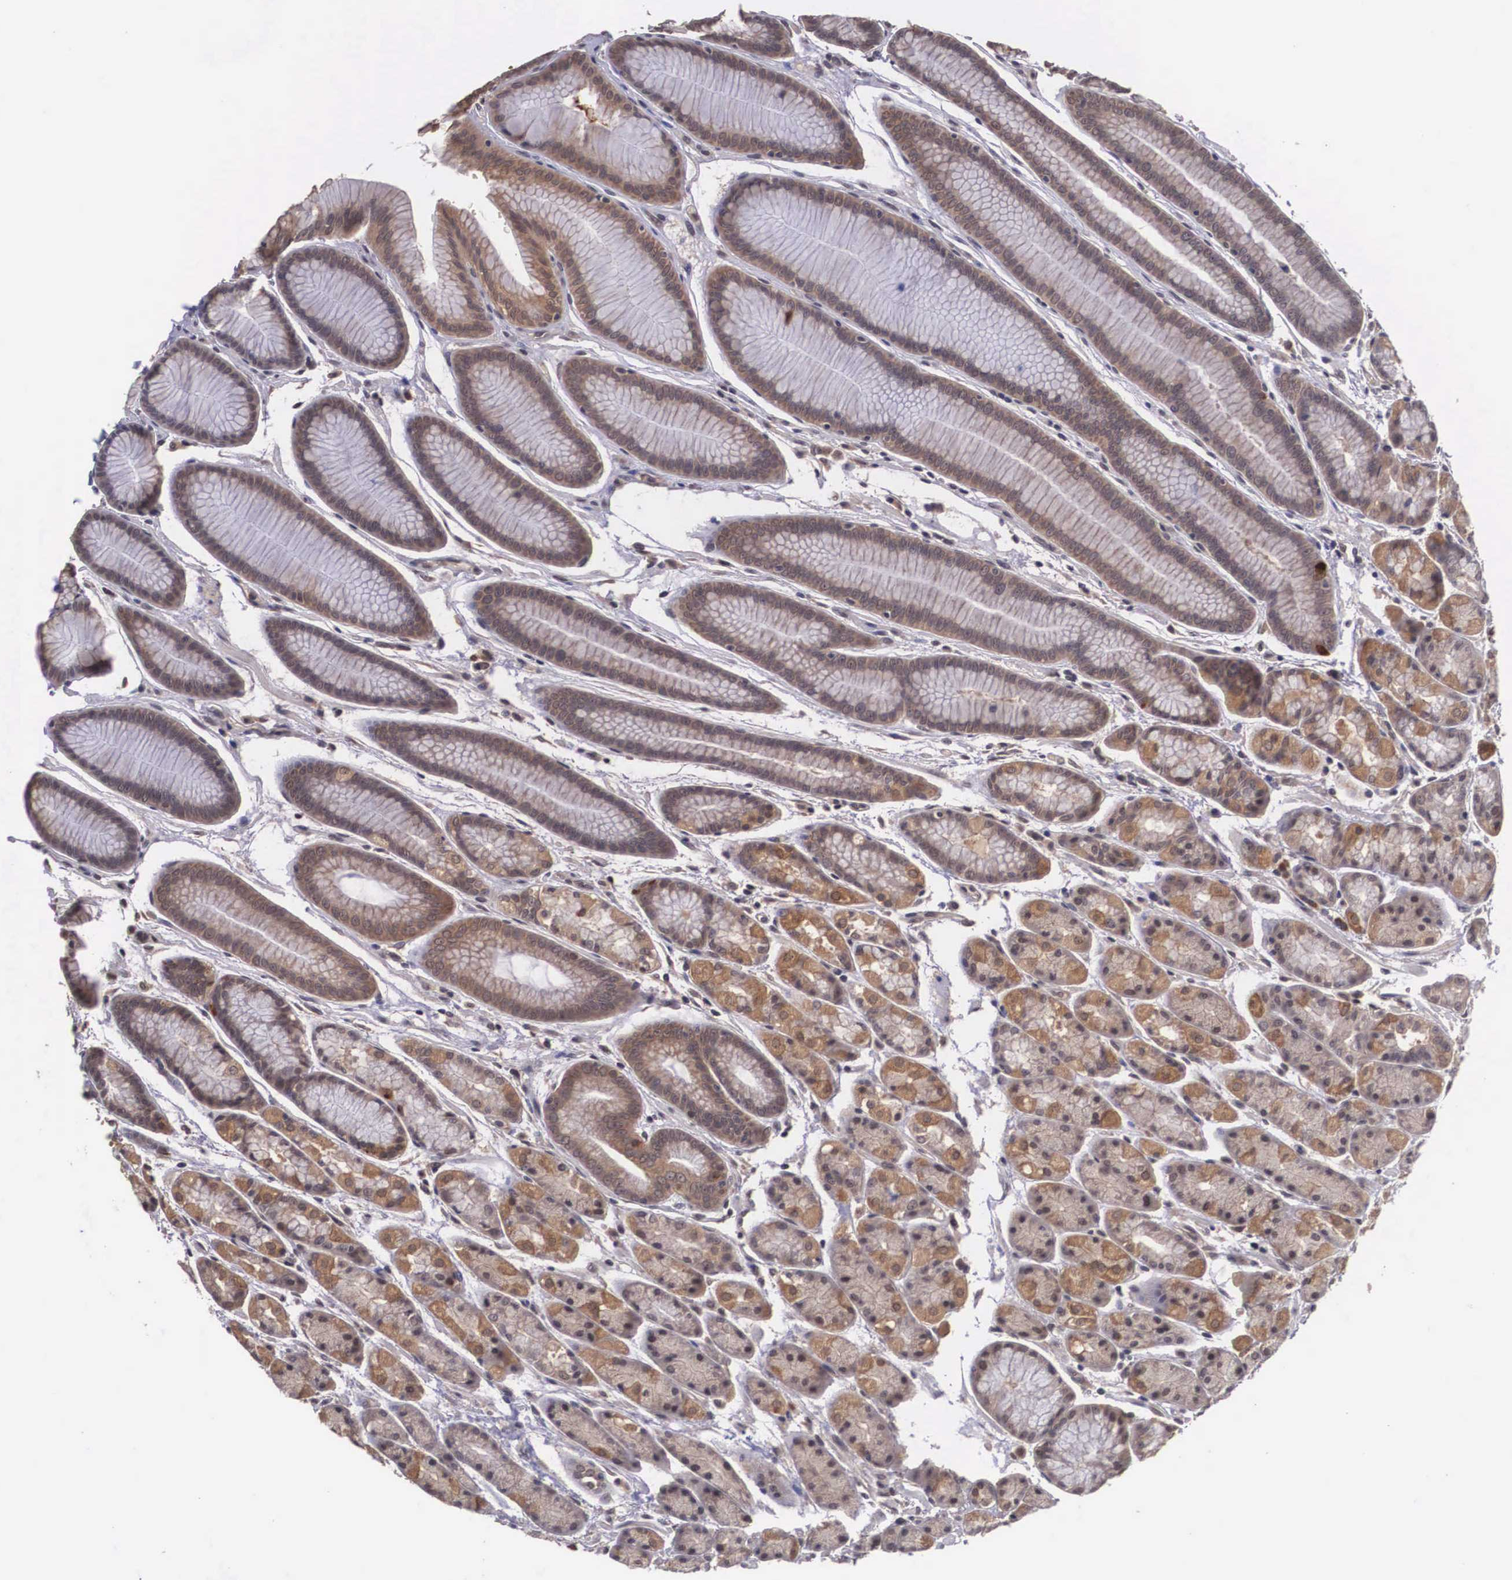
{"staining": {"intensity": "strong", "quantity": "25%-75%", "location": "cytoplasmic/membranous"}, "tissue": "stomach", "cell_type": "Glandular cells", "image_type": "normal", "snomed": [{"axis": "morphology", "description": "Normal tissue, NOS"}, {"axis": "topography", "description": "Stomach, upper"}], "caption": "An image of human stomach stained for a protein reveals strong cytoplasmic/membranous brown staining in glandular cells. The staining is performed using DAB brown chromogen to label protein expression. The nuclei are counter-stained blue using hematoxylin.", "gene": "VASH1", "patient": {"sex": "male", "age": 72}}